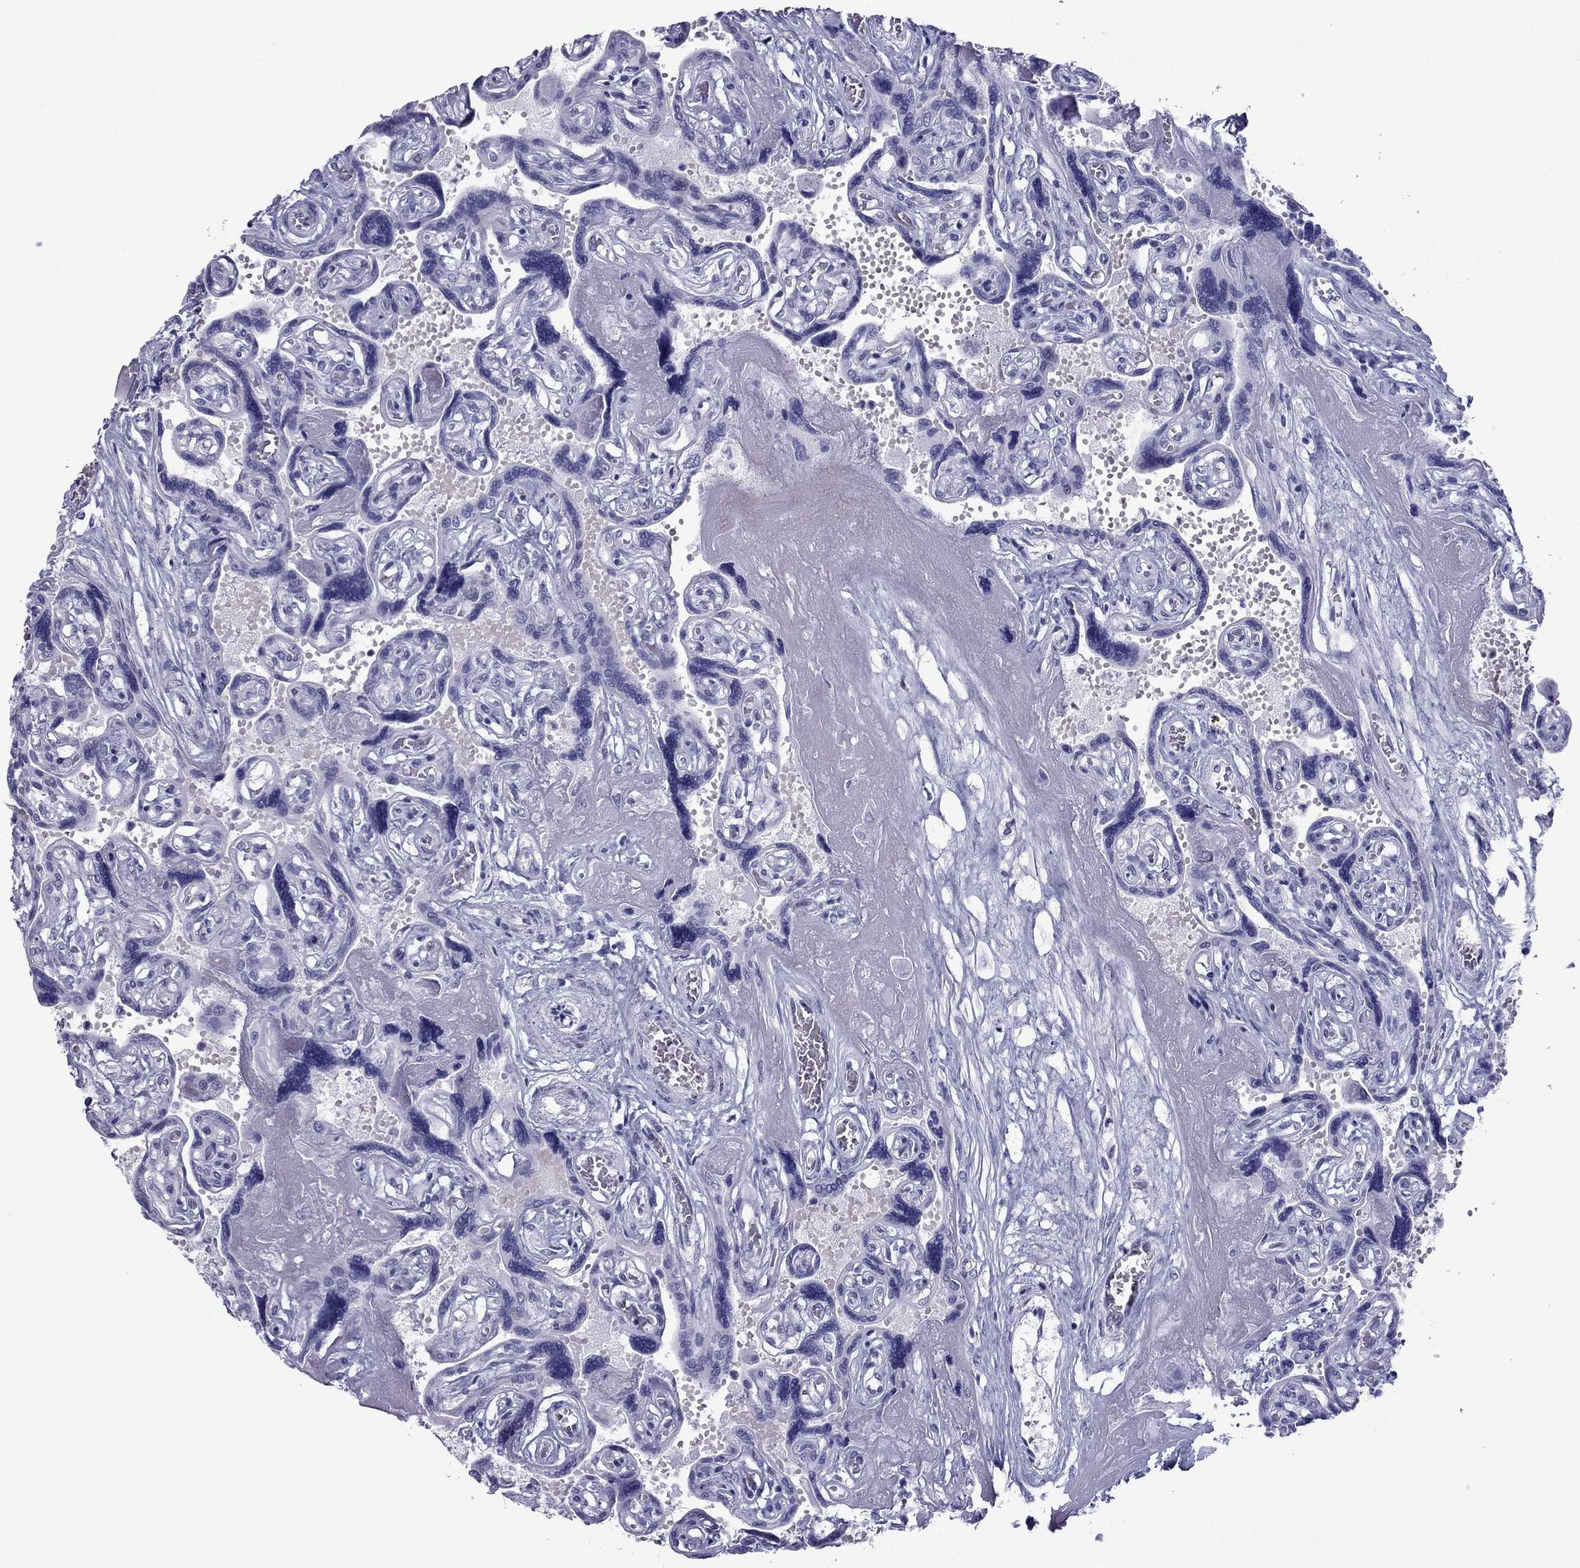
{"staining": {"intensity": "negative", "quantity": "none", "location": "none"}, "tissue": "placenta", "cell_type": "Decidual cells", "image_type": "normal", "snomed": [{"axis": "morphology", "description": "Normal tissue, NOS"}, {"axis": "topography", "description": "Placenta"}], "caption": "This is an immunohistochemistry (IHC) photomicrograph of normal placenta. There is no staining in decidual cells.", "gene": "MYLK3", "patient": {"sex": "female", "age": 32}}